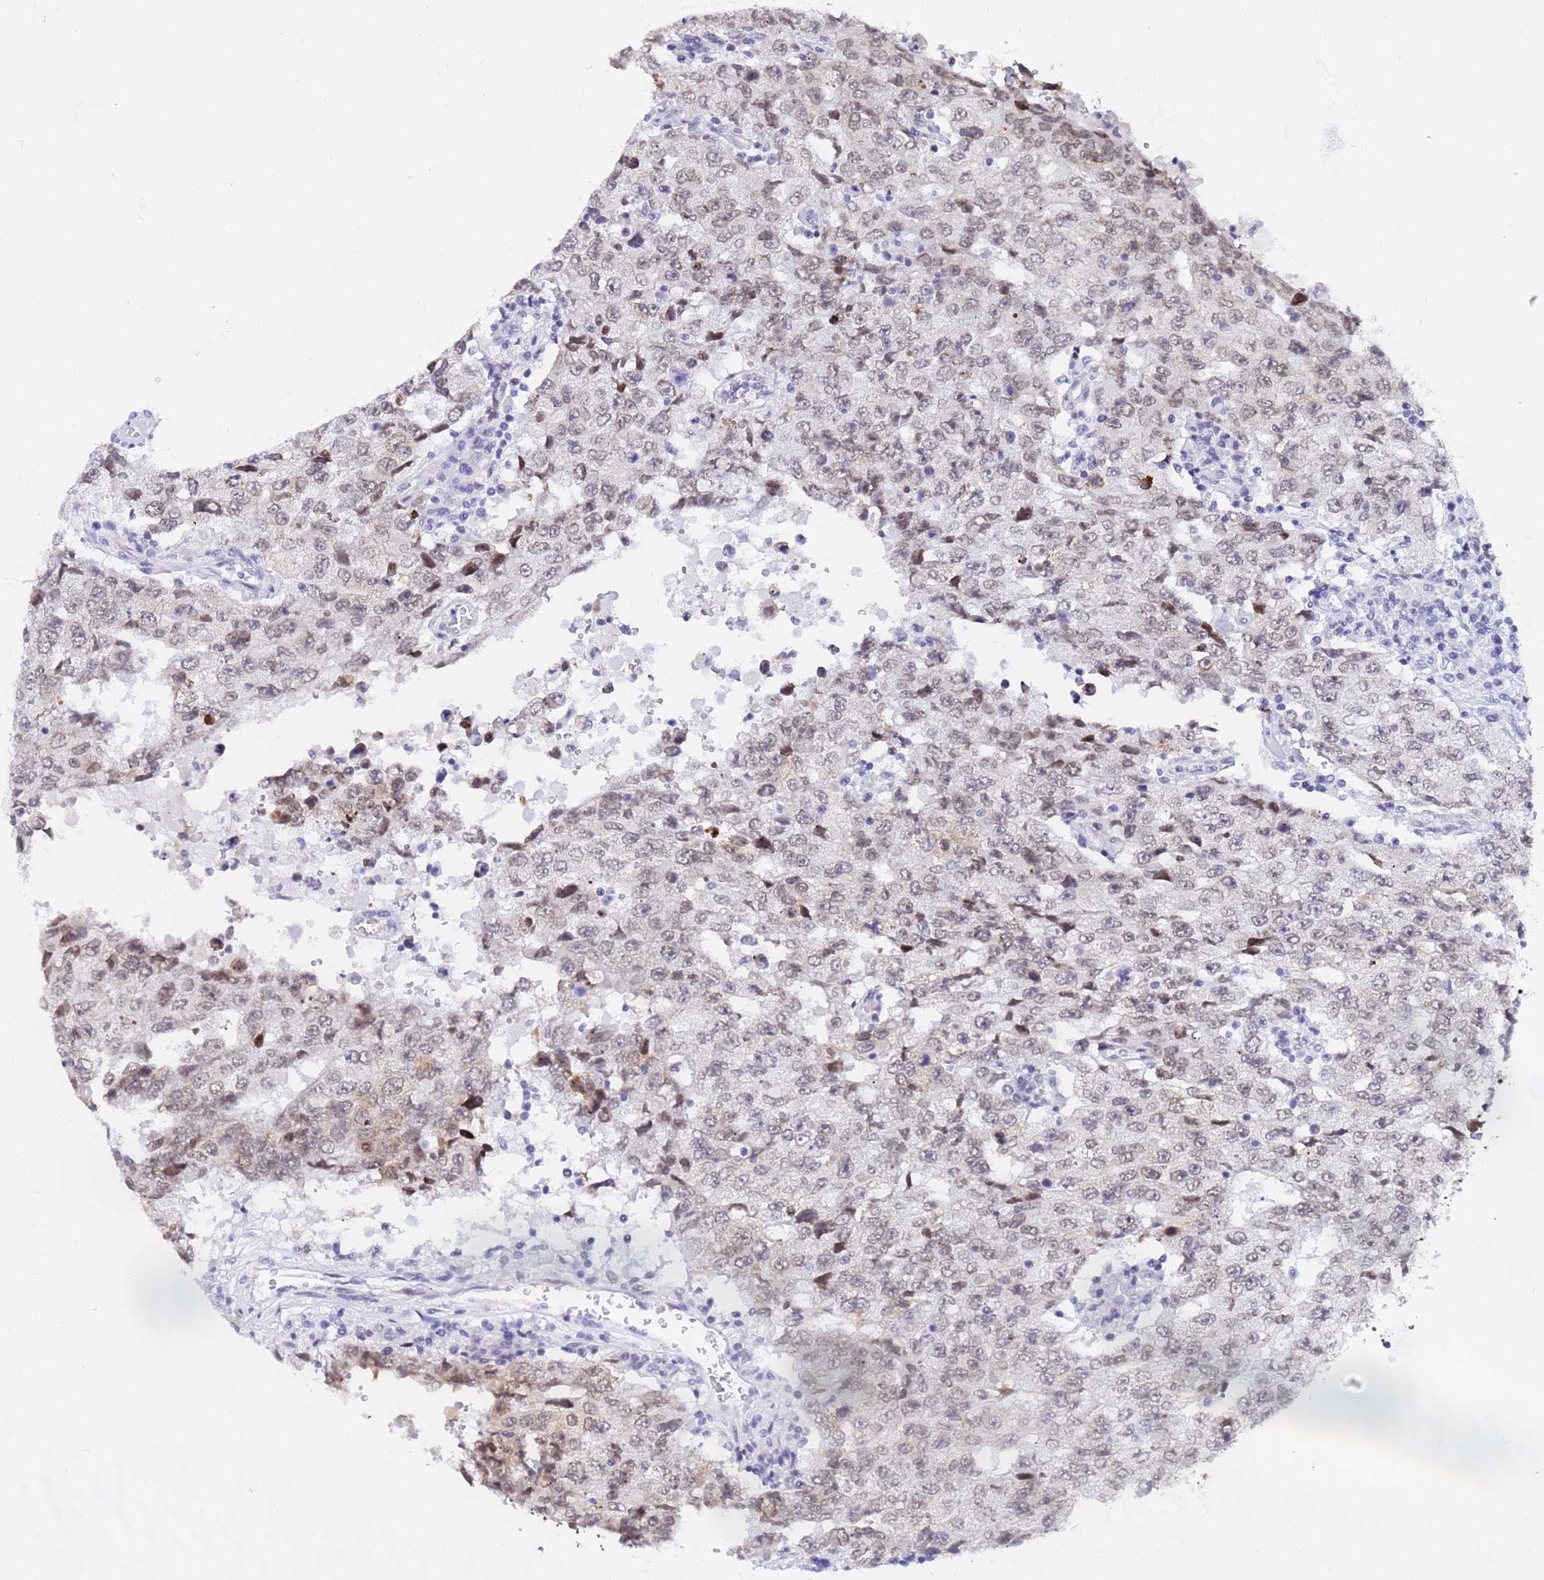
{"staining": {"intensity": "weak", "quantity": "<25%", "location": "cytoplasmic/membranous"}, "tissue": "testis cancer", "cell_type": "Tumor cells", "image_type": "cancer", "snomed": [{"axis": "morphology", "description": "Carcinoma, Embryonal, NOS"}, {"axis": "topography", "description": "Testis"}], "caption": "Testis cancer (embryonal carcinoma) was stained to show a protein in brown. There is no significant expression in tumor cells.", "gene": "CKMT1A", "patient": {"sex": "male", "age": 26}}